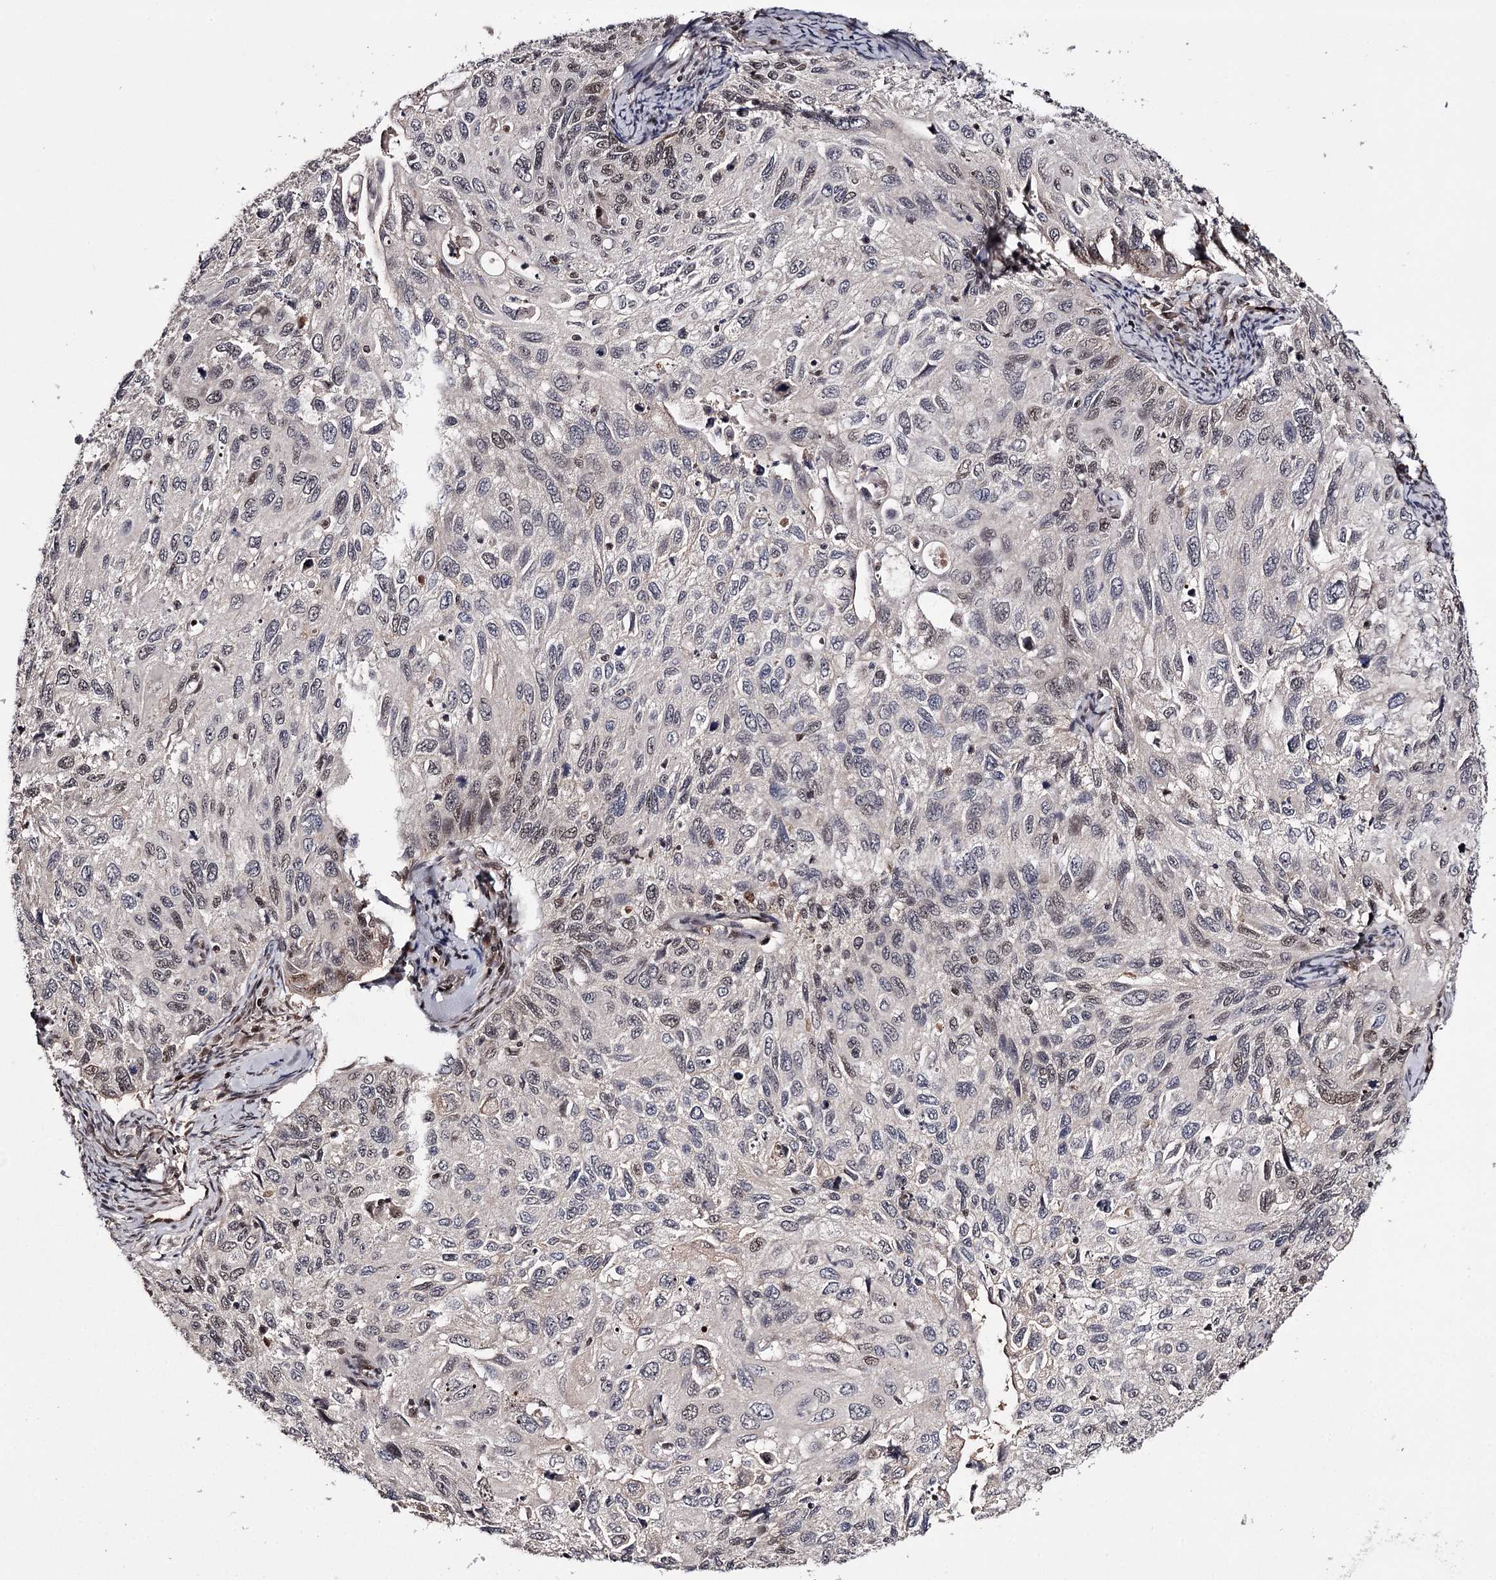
{"staining": {"intensity": "weak", "quantity": "<25%", "location": "nuclear"}, "tissue": "cervical cancer", "cell_type": "Tumor cells", "image_type": "cancer", "snomed": [{"axis": "morphology", "description": "Squamous cell carcinoma, NOS"}, {"axis": "topography", "description": "Cervix"}], "caption": "Cervical squamous cell carcinoma stained for a protein using IHC demonstrates no expression tumor cells.", "gene": "TTC33", "patient": {"sex": "female", "age": 70}}